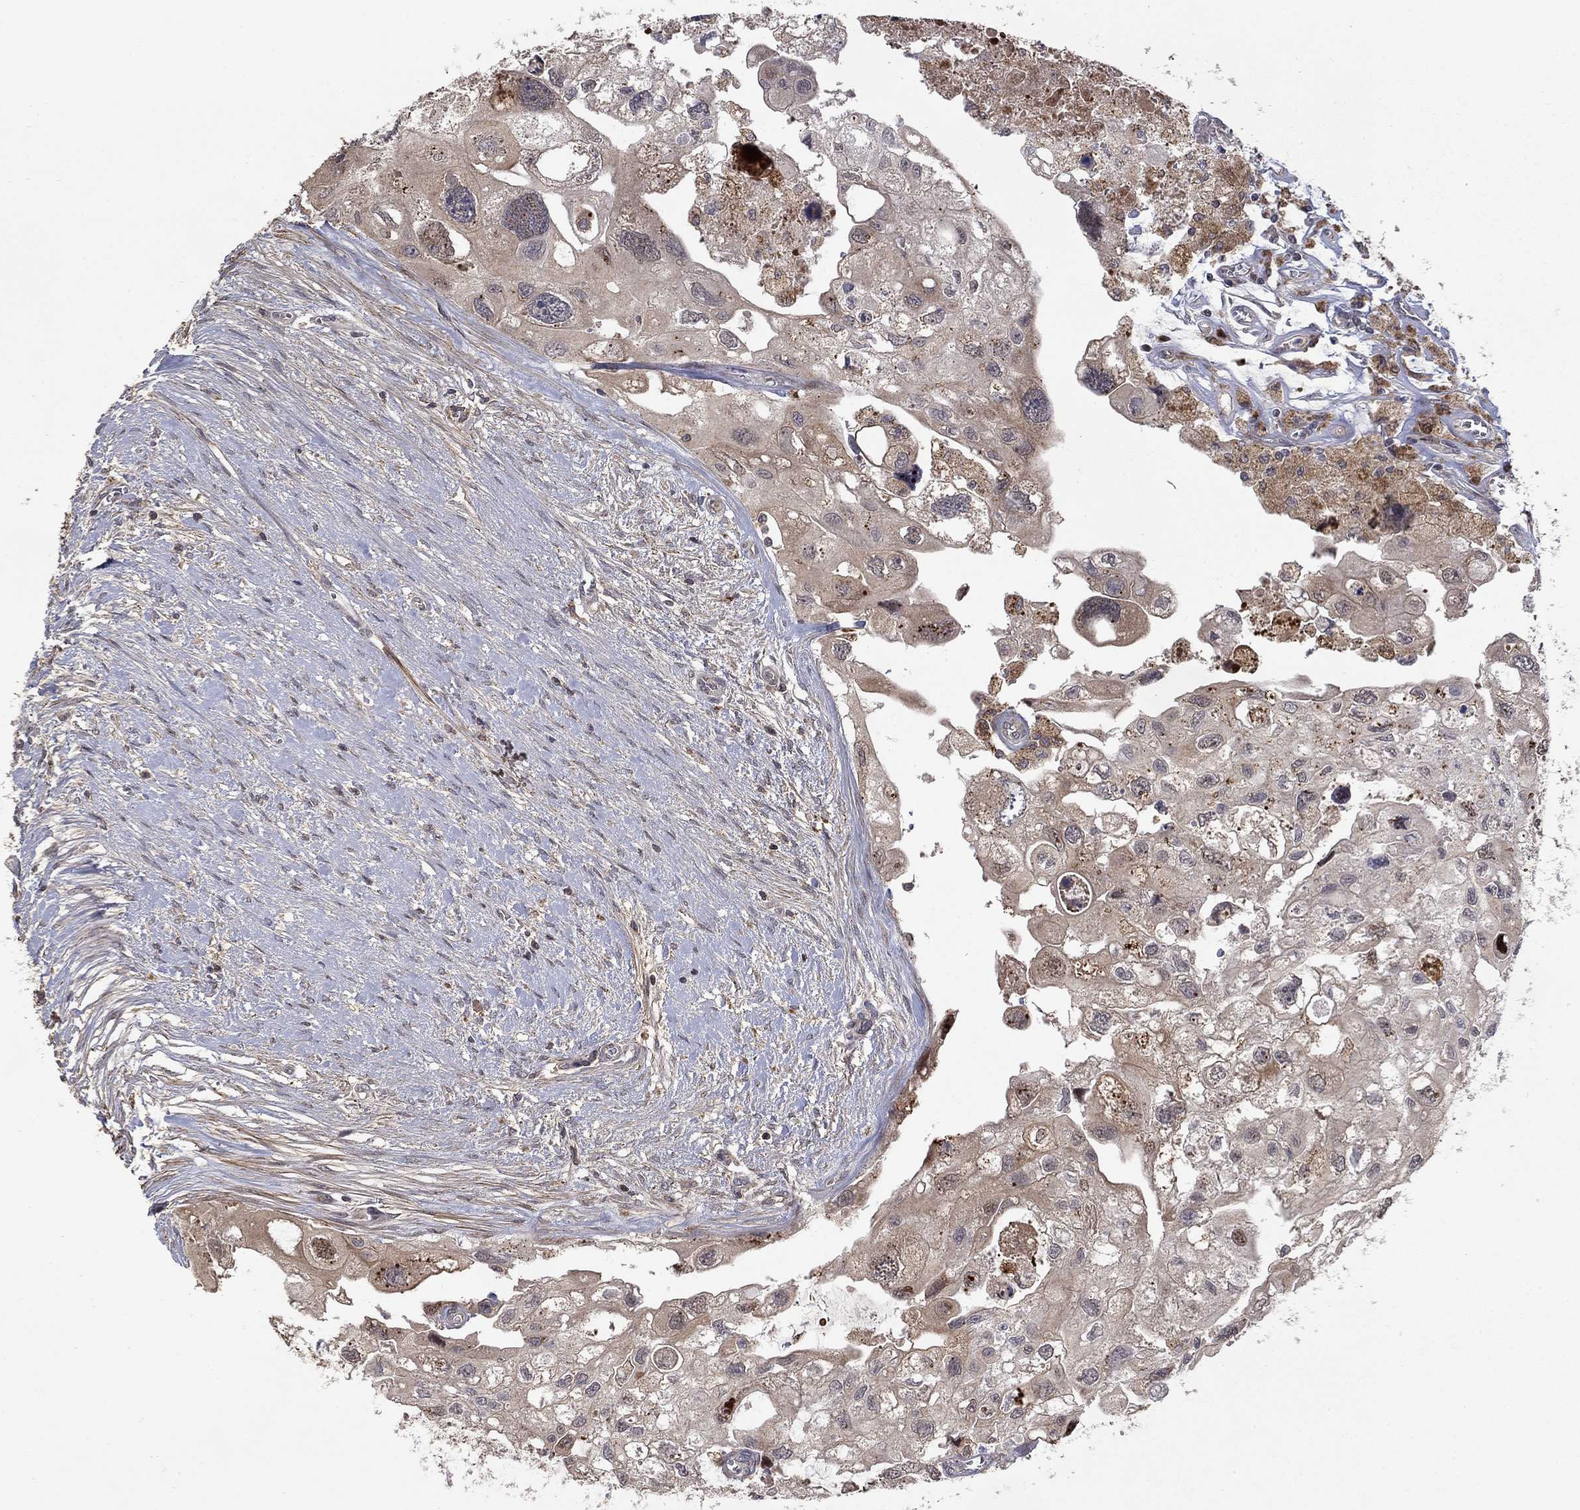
{"staining": {"intensity": "weak", "quantity": ">75%", "location": "cytoplasmic/membranous"}, "tissue": "urothelial cancer", "cell_type": "Tumor cells", "image_type": "cancer", "snomed": [{"axis": "morphology", "description": "Urothelial carcinoma, High grade"}, {"axis": "topography", "description": "Urinary bladder"}], "caption": "Immunohistochemical staining of human urothelial carcinoma (high-grade) shows low levels of weak cytoplasmic/membranous staining in about >75% of tumor cells.", "gene": "LPCAT4", "patient": {"sex": "male", "age": 59}}